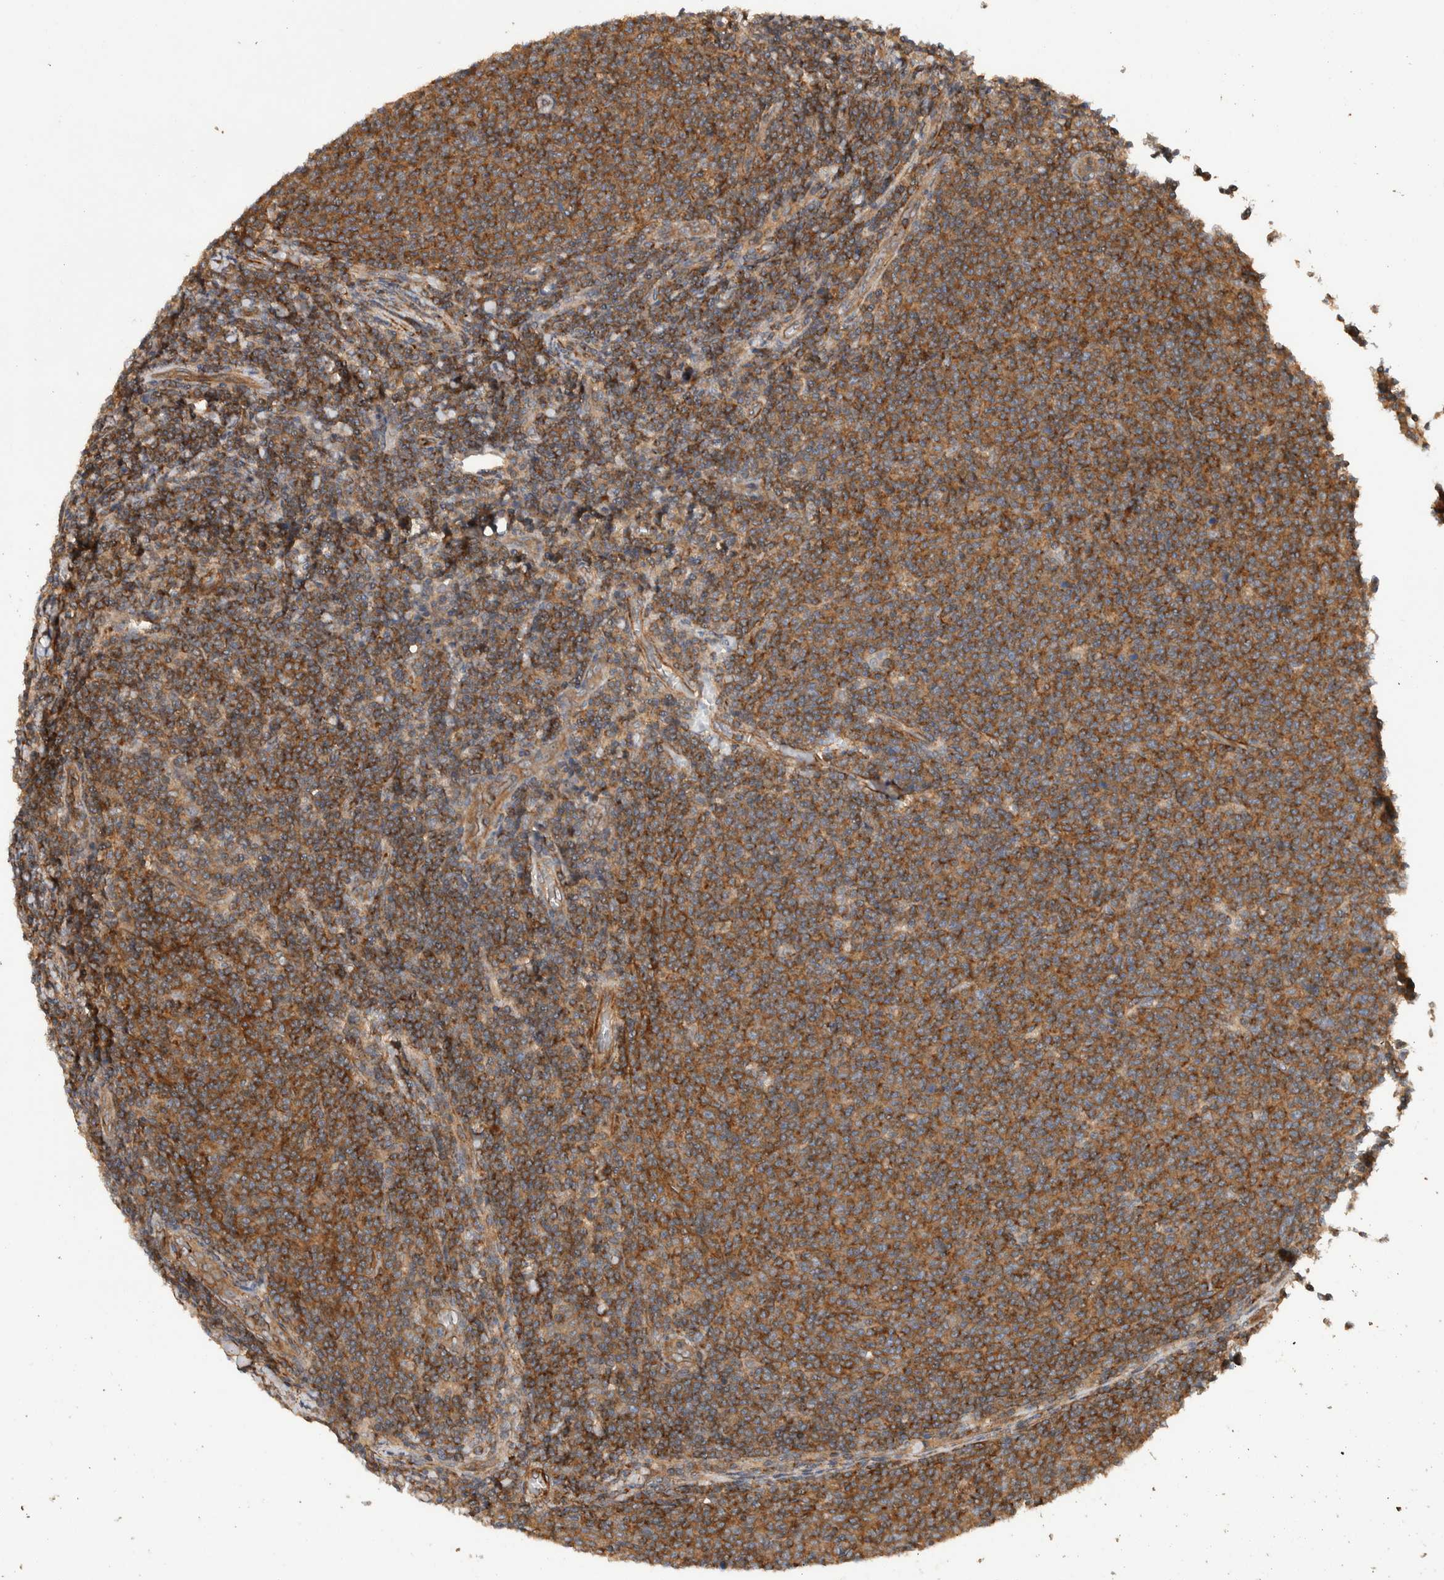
{"staining": {"intensity": "moderate", "quantity": ">75%", "location": "cytoplasmic/membranous"}, "tissue": "lymphoma", "cell_type": "Tumor cells", "image_type": "cancer", "snomed": [{"axis": "morphology", "description": "Malignant lymphoma, non-Hodgkin's type, Low grade"}, {"axis": "topography", "description": "Lymph node"}], "caption": "The histopathology image reveals a brown stain indicating the presence of a protein in the cytoplasmic/membranous of tumor cells in low-grade malignant lymphoma, non-Hodgkin's type.", "gene": "SYNRG", "patient": {"sex": "male", "age": 66}}